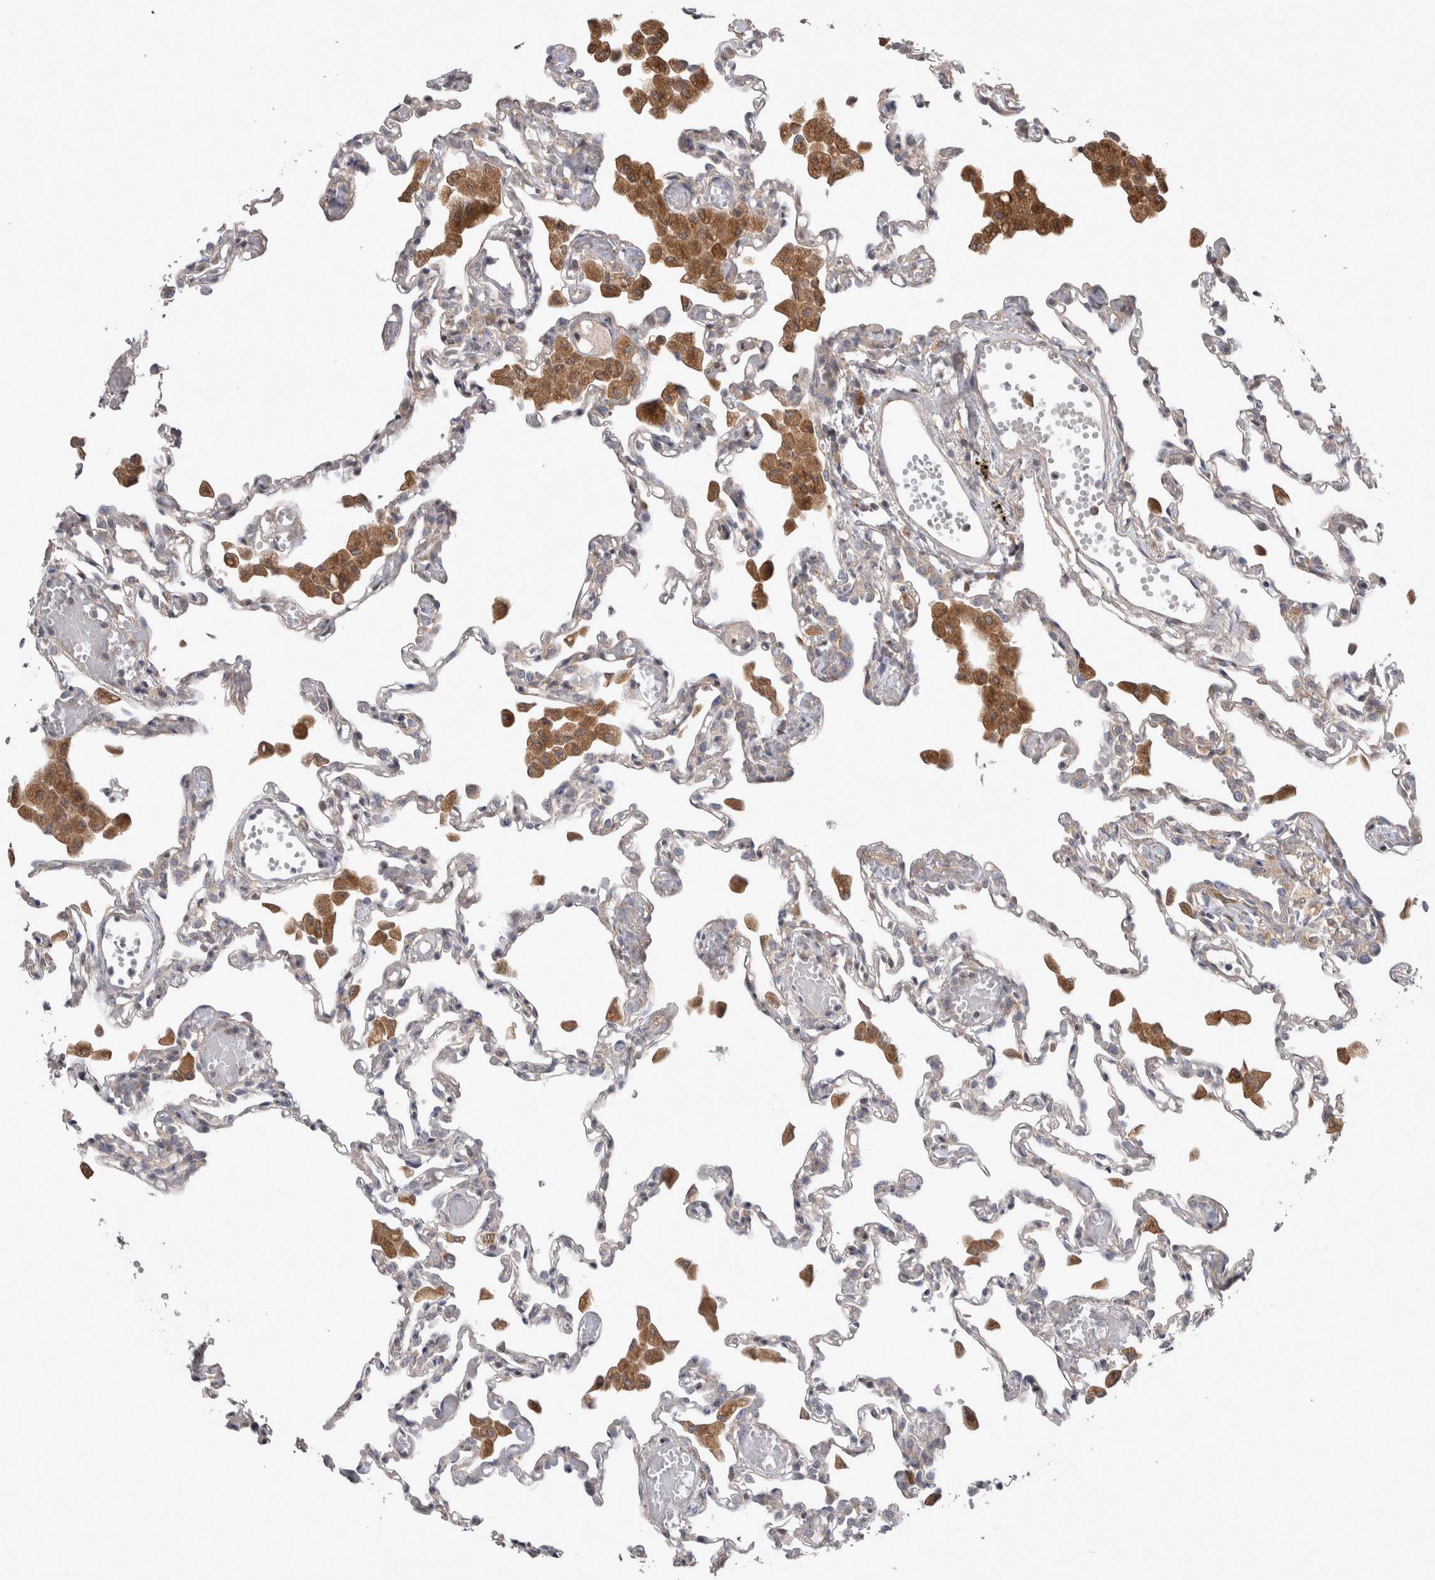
{"staining": {"intensity": "negative", "quantity": "none", "location": "none"}, "tissue": "lung", "cell_type": "Alveolar cells", "image_type": "normal", "snomed": [{"axis": "morphology", "description": "Normal tissue, NOS"}, {"axis": "topography", "description": "Bronchus"}, {"axis": "topography", "description": "Lung"}], "caption": "IHC photomicrograph of benign lung stained for a protein (brown), which displays no positivity in alveolar cells. The staining was performed using DAB to visualize the protein expression in brown, while the nuclei were stained in blue with hematoxylin (Magnification: 20x).", "gene": "SRD5A3", "patient": {"sex": "female", "age": 49}}